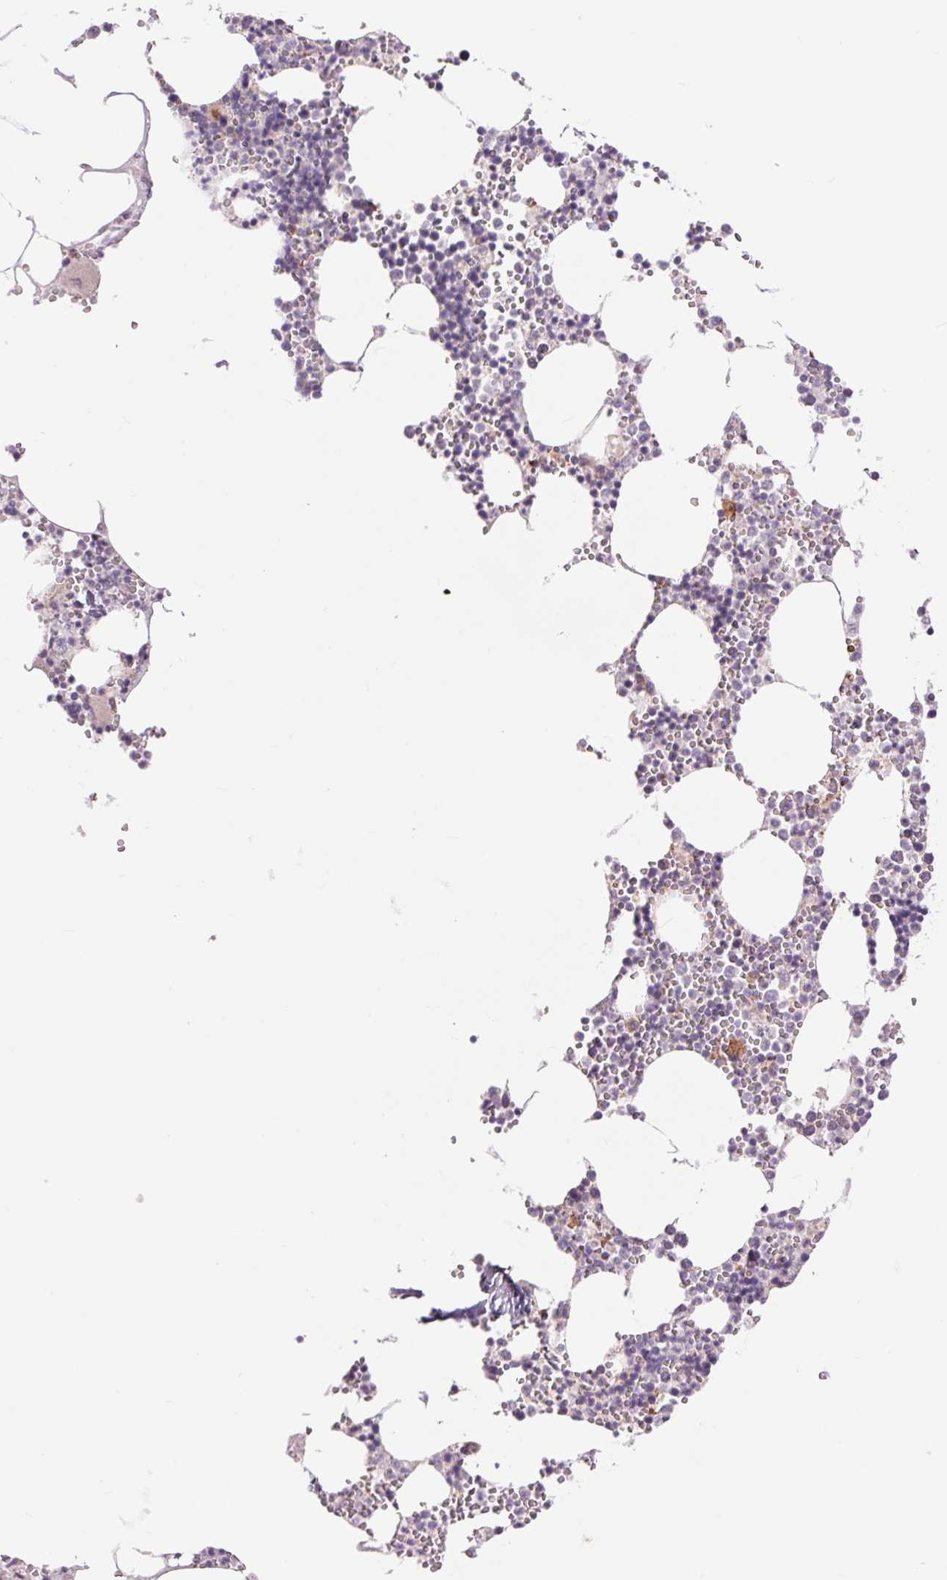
{"staining": {"intensity": "negative", "quantity": "none", "location": "none"}, "tissue": "bone marrow", "cell_type": "Hematopoietic cells", "image_type": "normal", "snomed": [{"axis": "morphology", "description": "Normal tissue, NOS"}, {"axis": "topography", "description": "Bone marrow"}], "caption": "An immunohistochemistry image of unremarkable bone marrow is shown. There is no staining in hematopoietic cells of bone marrow.", "gene": "CTNNA3", "patient": {"sex": "male", "age": 54}}